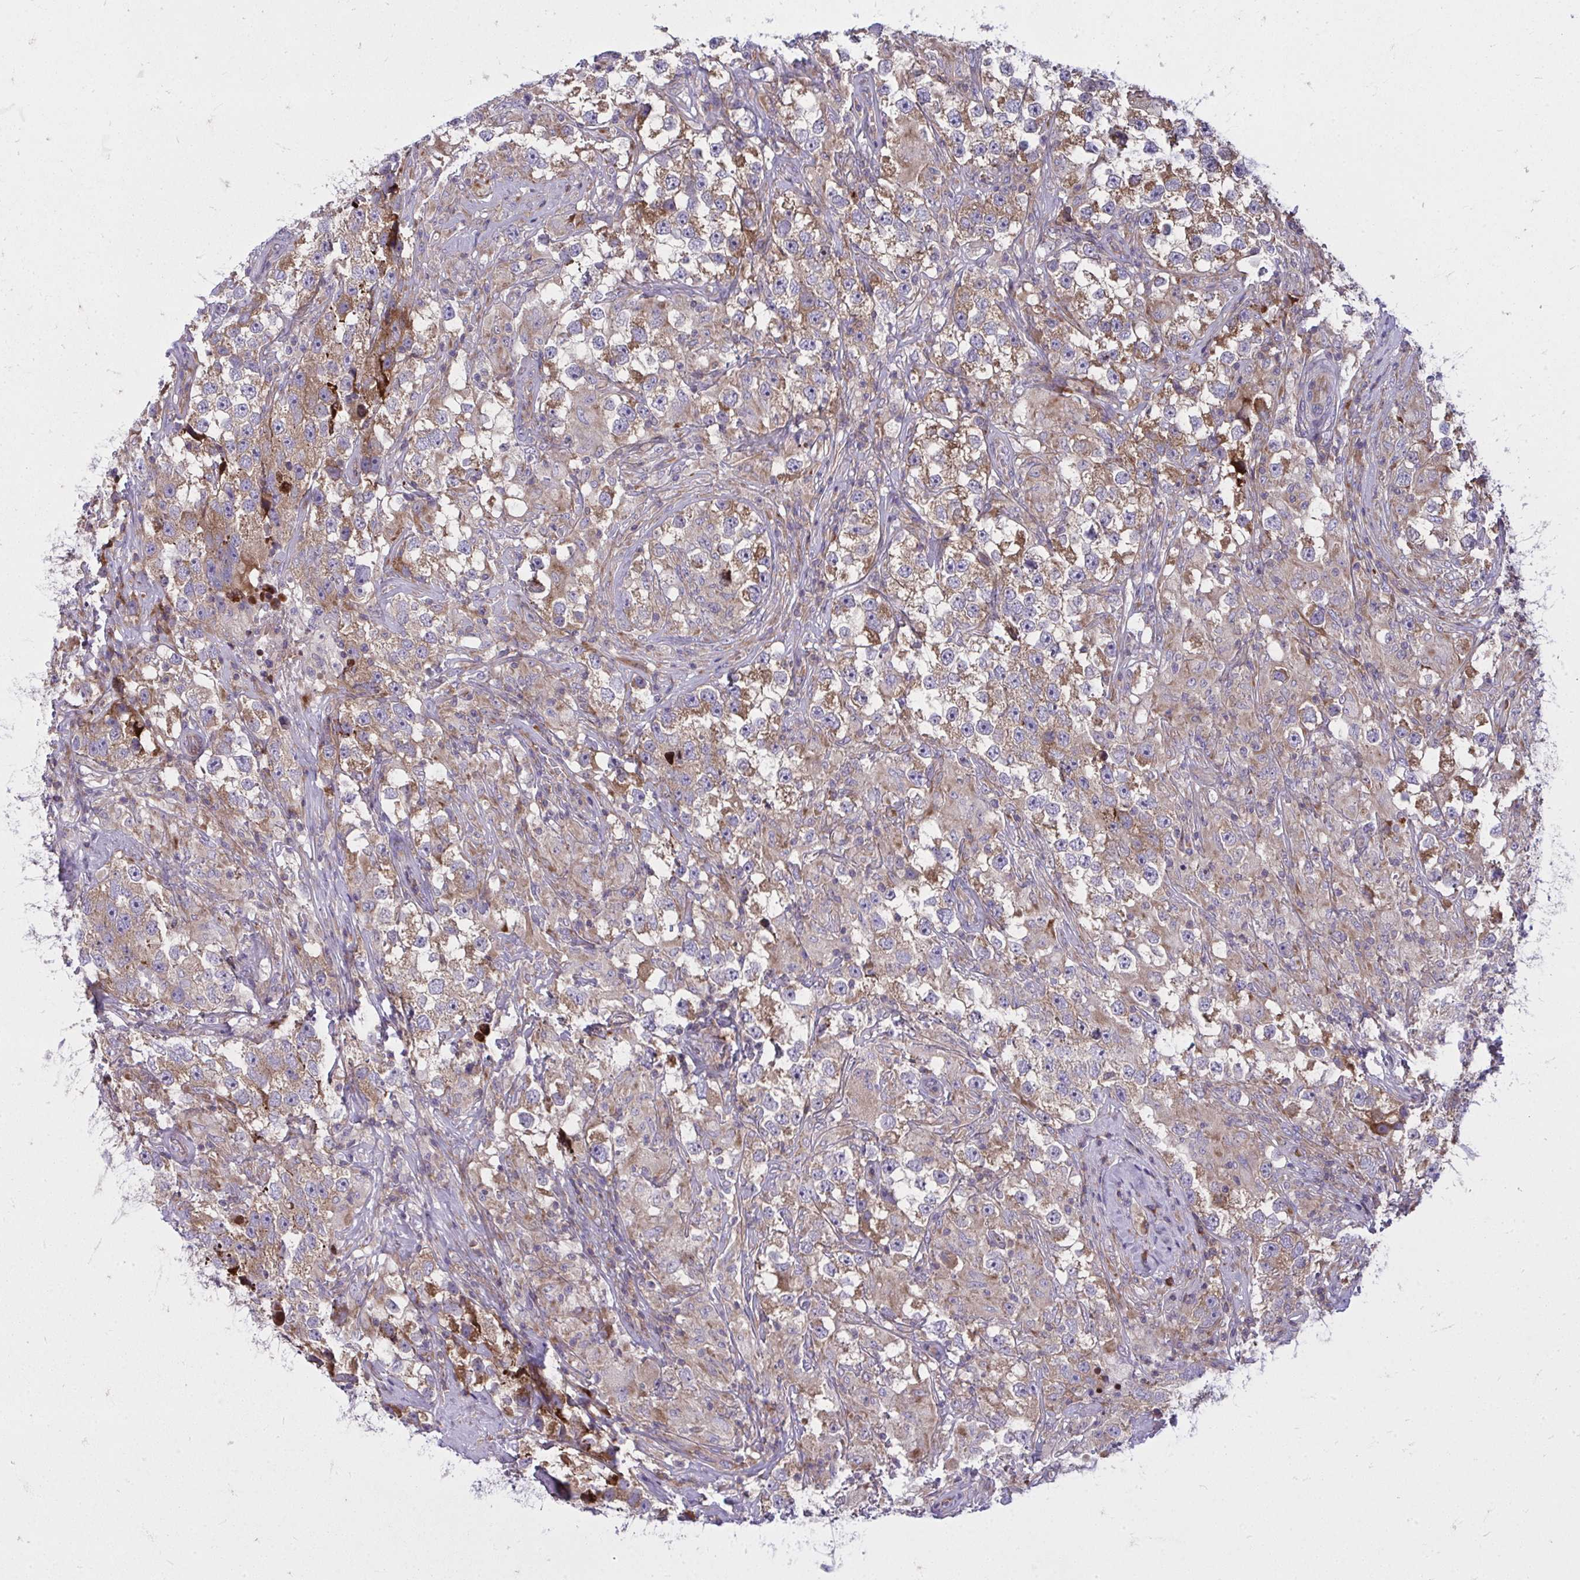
{"staining": {"intensity": "moderate", "quantity": ">75%", "location": "cytoplasmic/membranous"}, "tissue": "testis cancer", "cell_type": "Tumor cells", "image_type": "cancer", "snomed": [{"axis": "morphology", "description": "Seminoma, NOS"}, {"axis": "topography", "description": "Testis"}], "caption": "The micrograph demonstrates a brown stain indicating the presence of a protein in the cytoplasmic/membranous of tumor cells in testis cancer (seminoma). (IHC, brightfield microscopy, high magnification).", "gene": "GFPT2", "patient": {"sex": "male", "age": 46}}